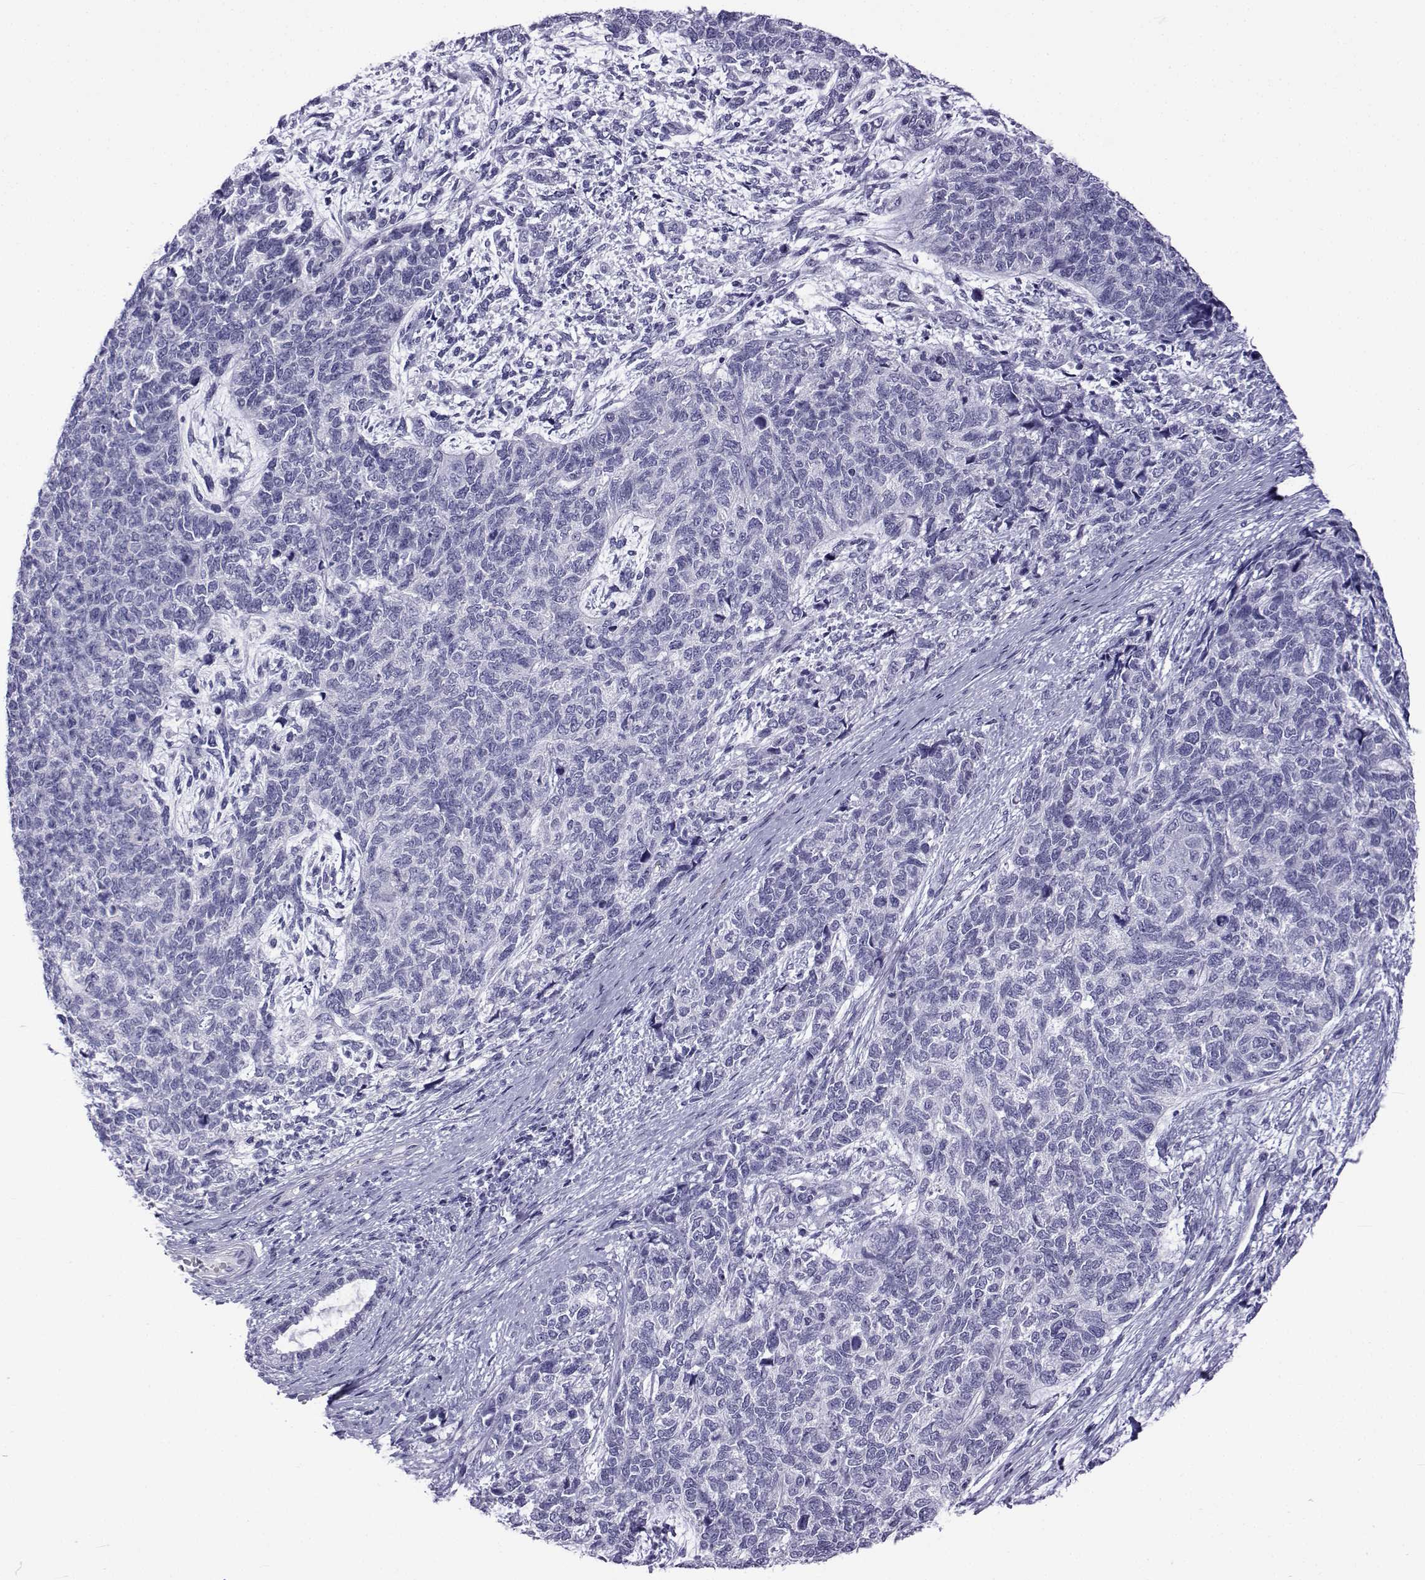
{"staining": {"intensity": "negative", "quantity": "none", "location": "none"}, "tissue": "cervical cancer", "cell_type": "Tumor cells", "image_type": "cancer", "snomed": [{"axis": "morphology", "description": "Squamous cell carcinoma, NOS"}, {"axis": "topography", "description": "Cervix"}], "caption": "Tumor cells show no significant protein expression in cervical cancer.", "gene": "ACTL7A", "patient": {"sex": "female", "age": 63}}